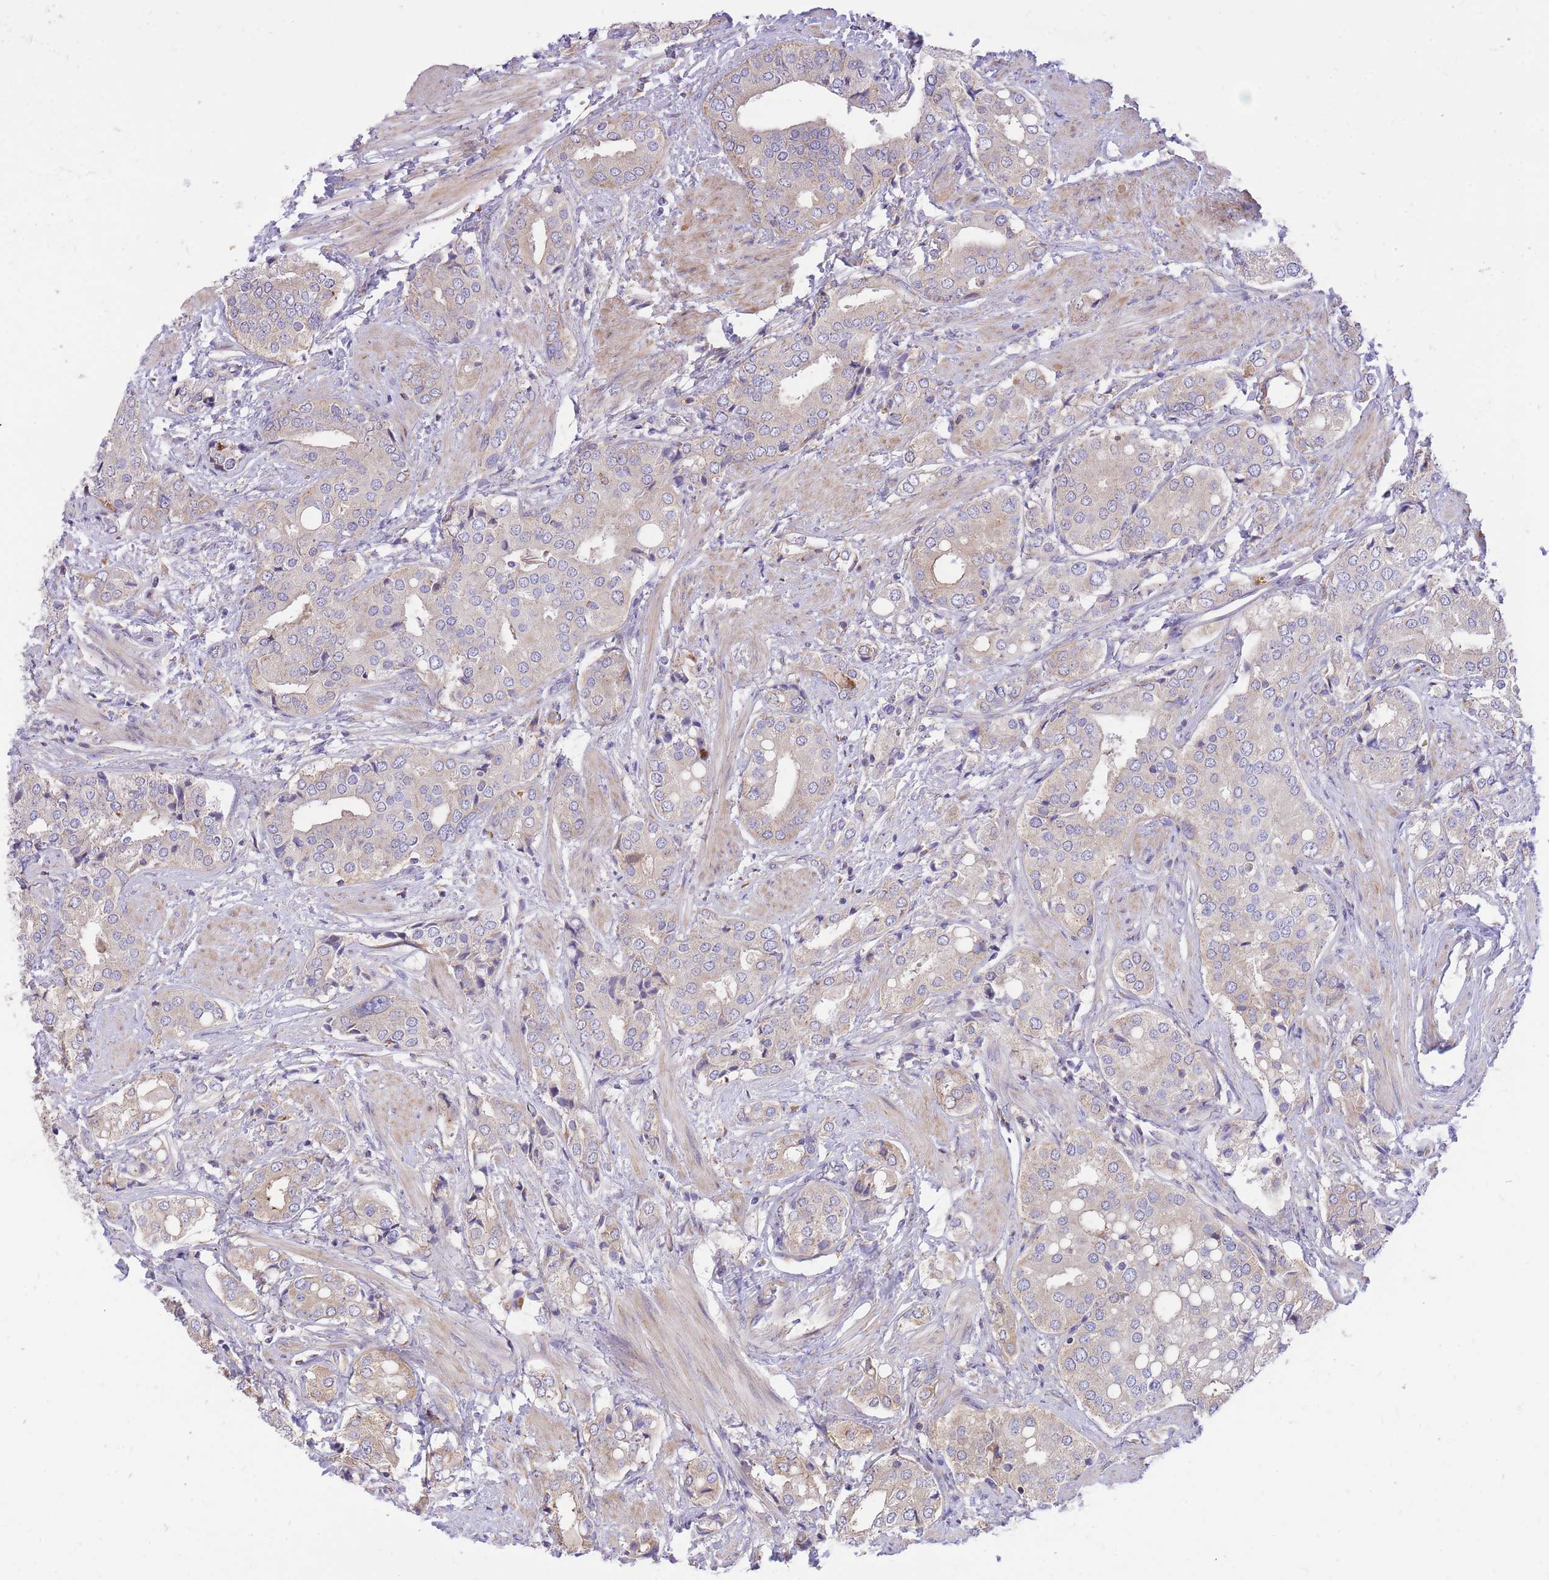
{"staining": {"intensity": "weak", "quantity": "<25%", "location": "cytoplasmic/membranous"}, "tissue": "prostate cancer", "cell_type": "Tumor cells", "image_type": "cancer", "snomed": [{"axis": "morphology", "description": "Adenocarcinoma, High grade"}, {"axis": "topography", "description": "Prostate"}], "caption": "High magnification brightfield microscopy of prostate cancer stained with DAB (brown) and counterstained with hematoxylin (blue): tumor cells show no significant positivity. The staining was performed using DAB (3,3'-diaminobenzidine) to visualize the protein expression in brown, while the nuclei were stained in blue with hematoxylin (Magnification: 20x).", "gene": "GBP7", "patient": {"sex": "male", "age": 71}}